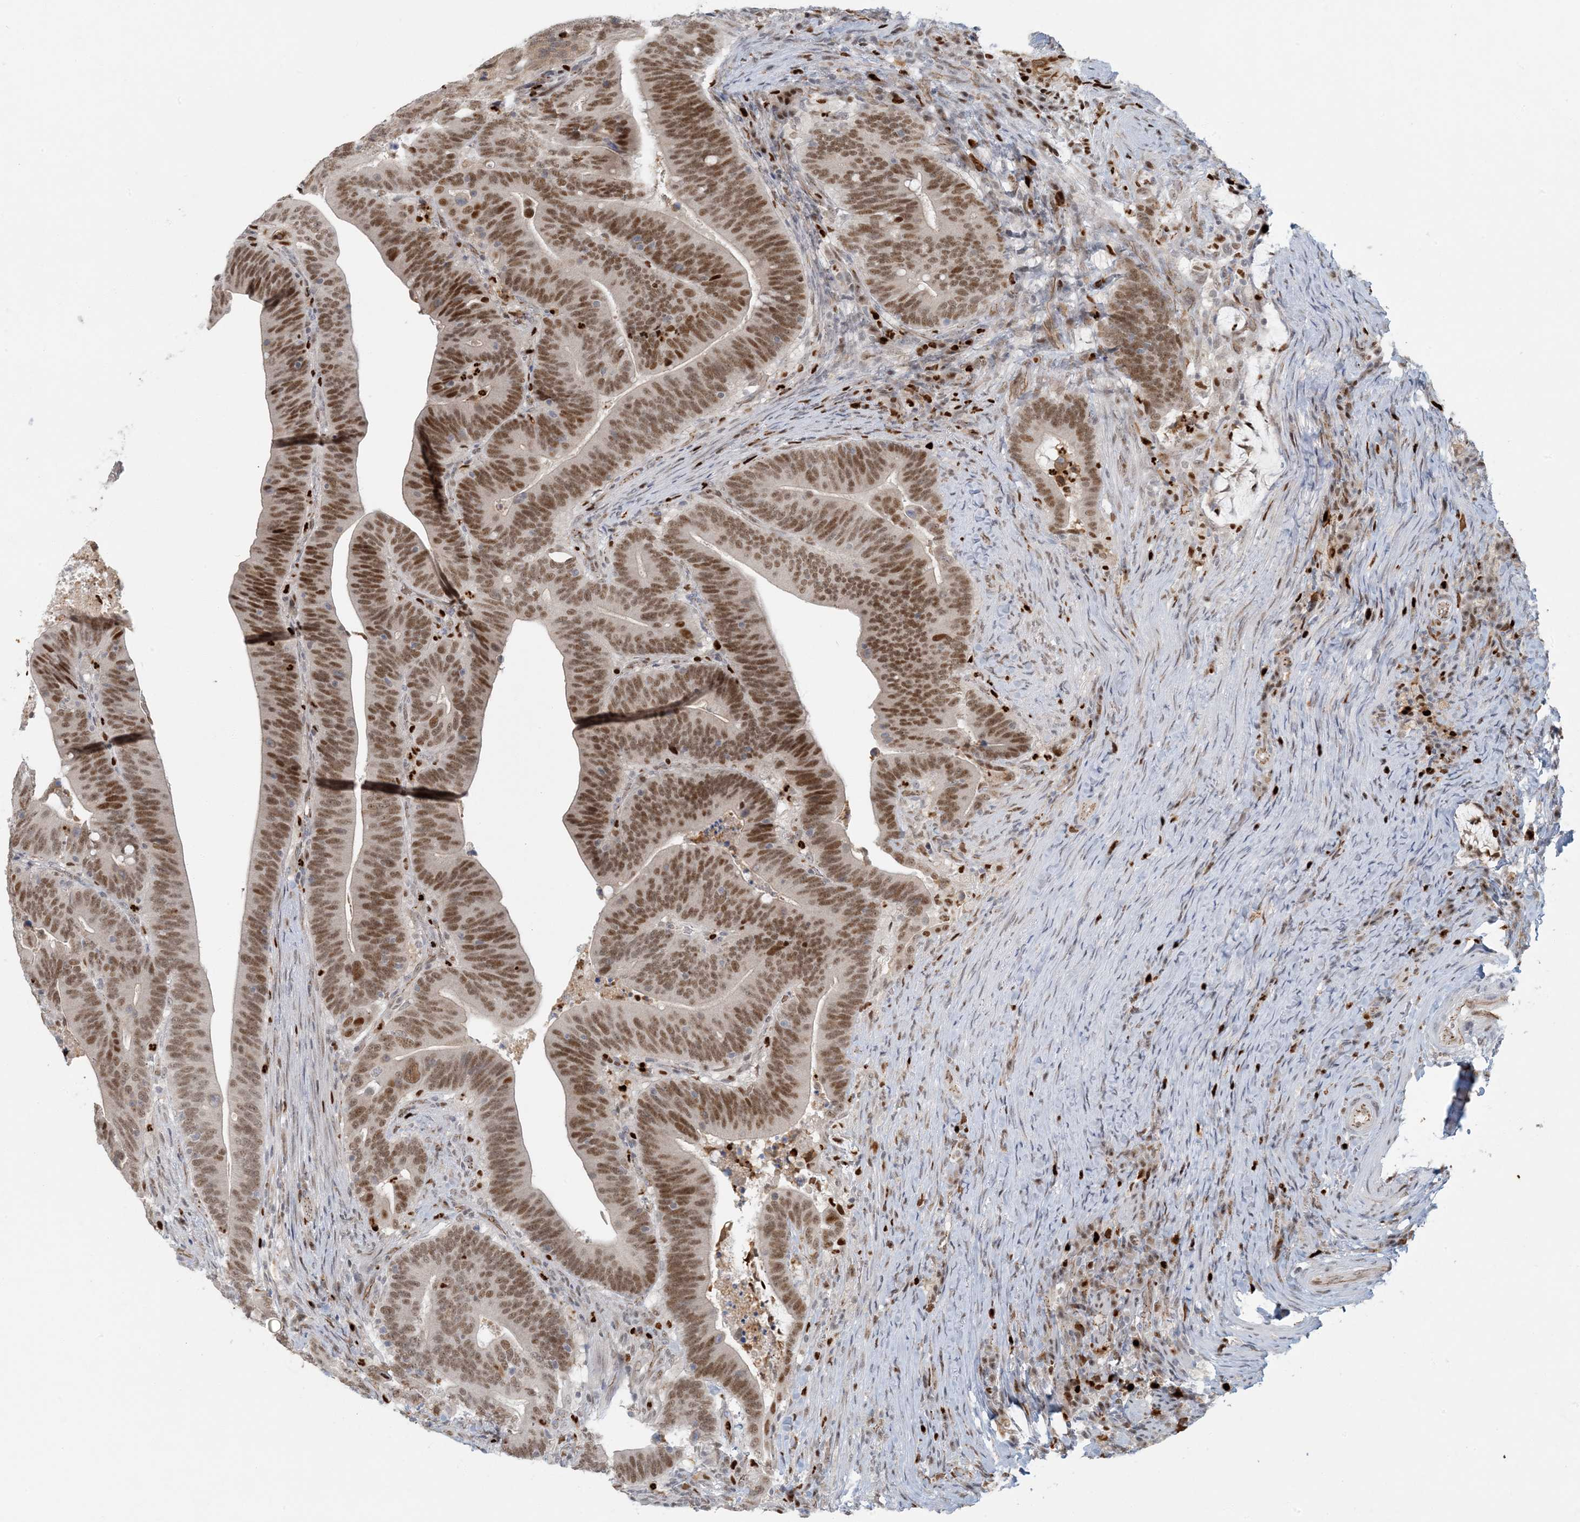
{"staining": {"intensity": "moderate", "quantity": ">75%", "location": "nuclear"}, "tissue": "colorectal cancer", "cell_type": "Tumor cells", "image_type": "cancer", "snomed": [{"axis": "morphology", "description": "Adenocarcinoma, NOS"}, {"axis": "topography", "description": "Colon"}], "caption": "Immunohistochemistry (IHC) image of human colorectal adenocarcinoma stained for a protein (brown), which exhibits medium levels of moderate nuclear expression in about >75% of tumor cells.", "gene": "AK9", "patient": {"sex": "female", "age": 66}}